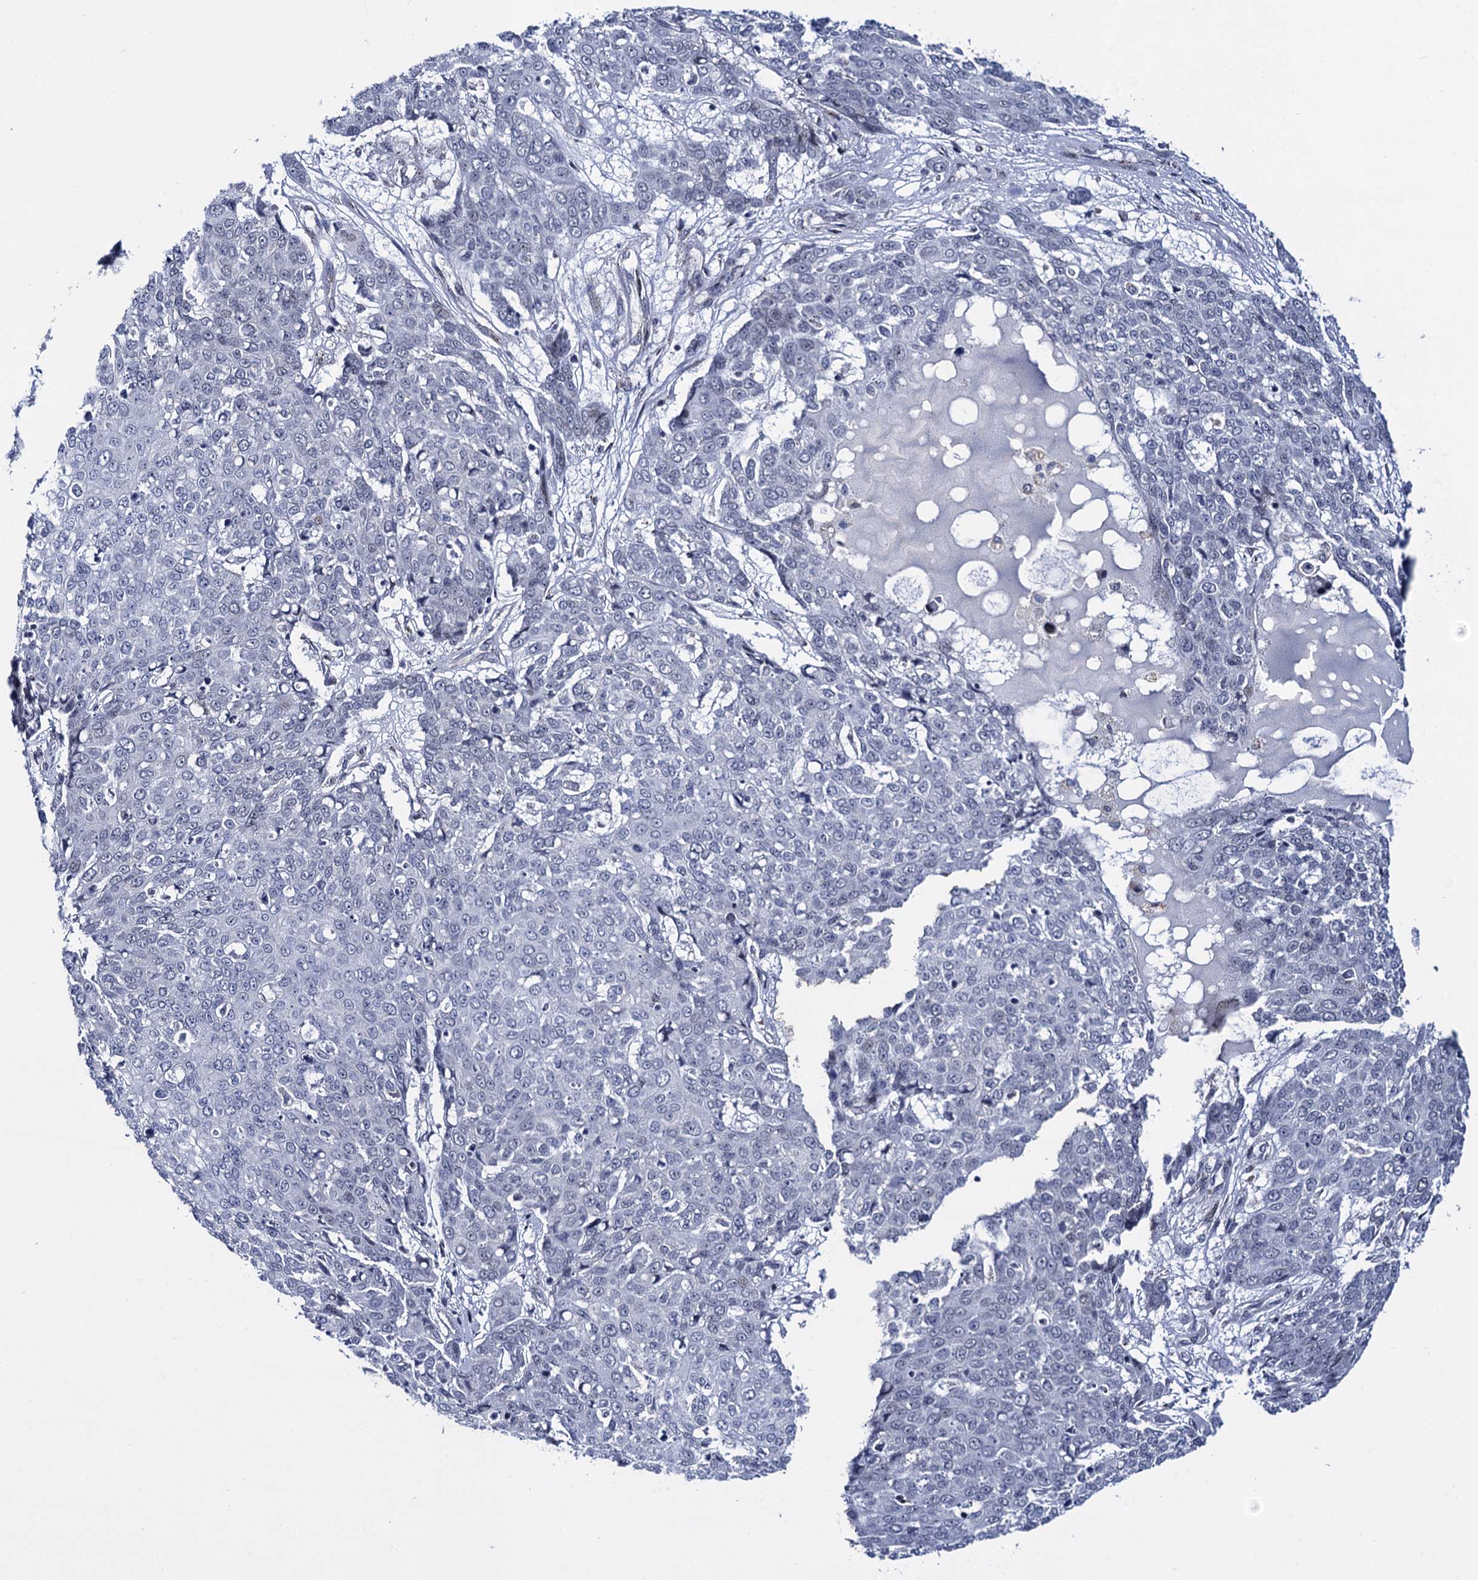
{"staining": {"intensity": "negative", "quantity": "none", "location": "none"}, "tissue": "skin cancer", "cell_type": "Tumor cells", "image_type": "cancer", "snomed": [{"axis": "morphology", "description": "Squamous cell carcinoma, NOS"}, {"axis": "topography", "description": "Skin"}], "caption": "An IHC micrograph of squamous cell carcinoma (skin) is shown. There is no staining in tumor cells of squamous cell carcinoma (skin).", "gene": "THAP2", "patient": {"sex": "male", "age": 71}}